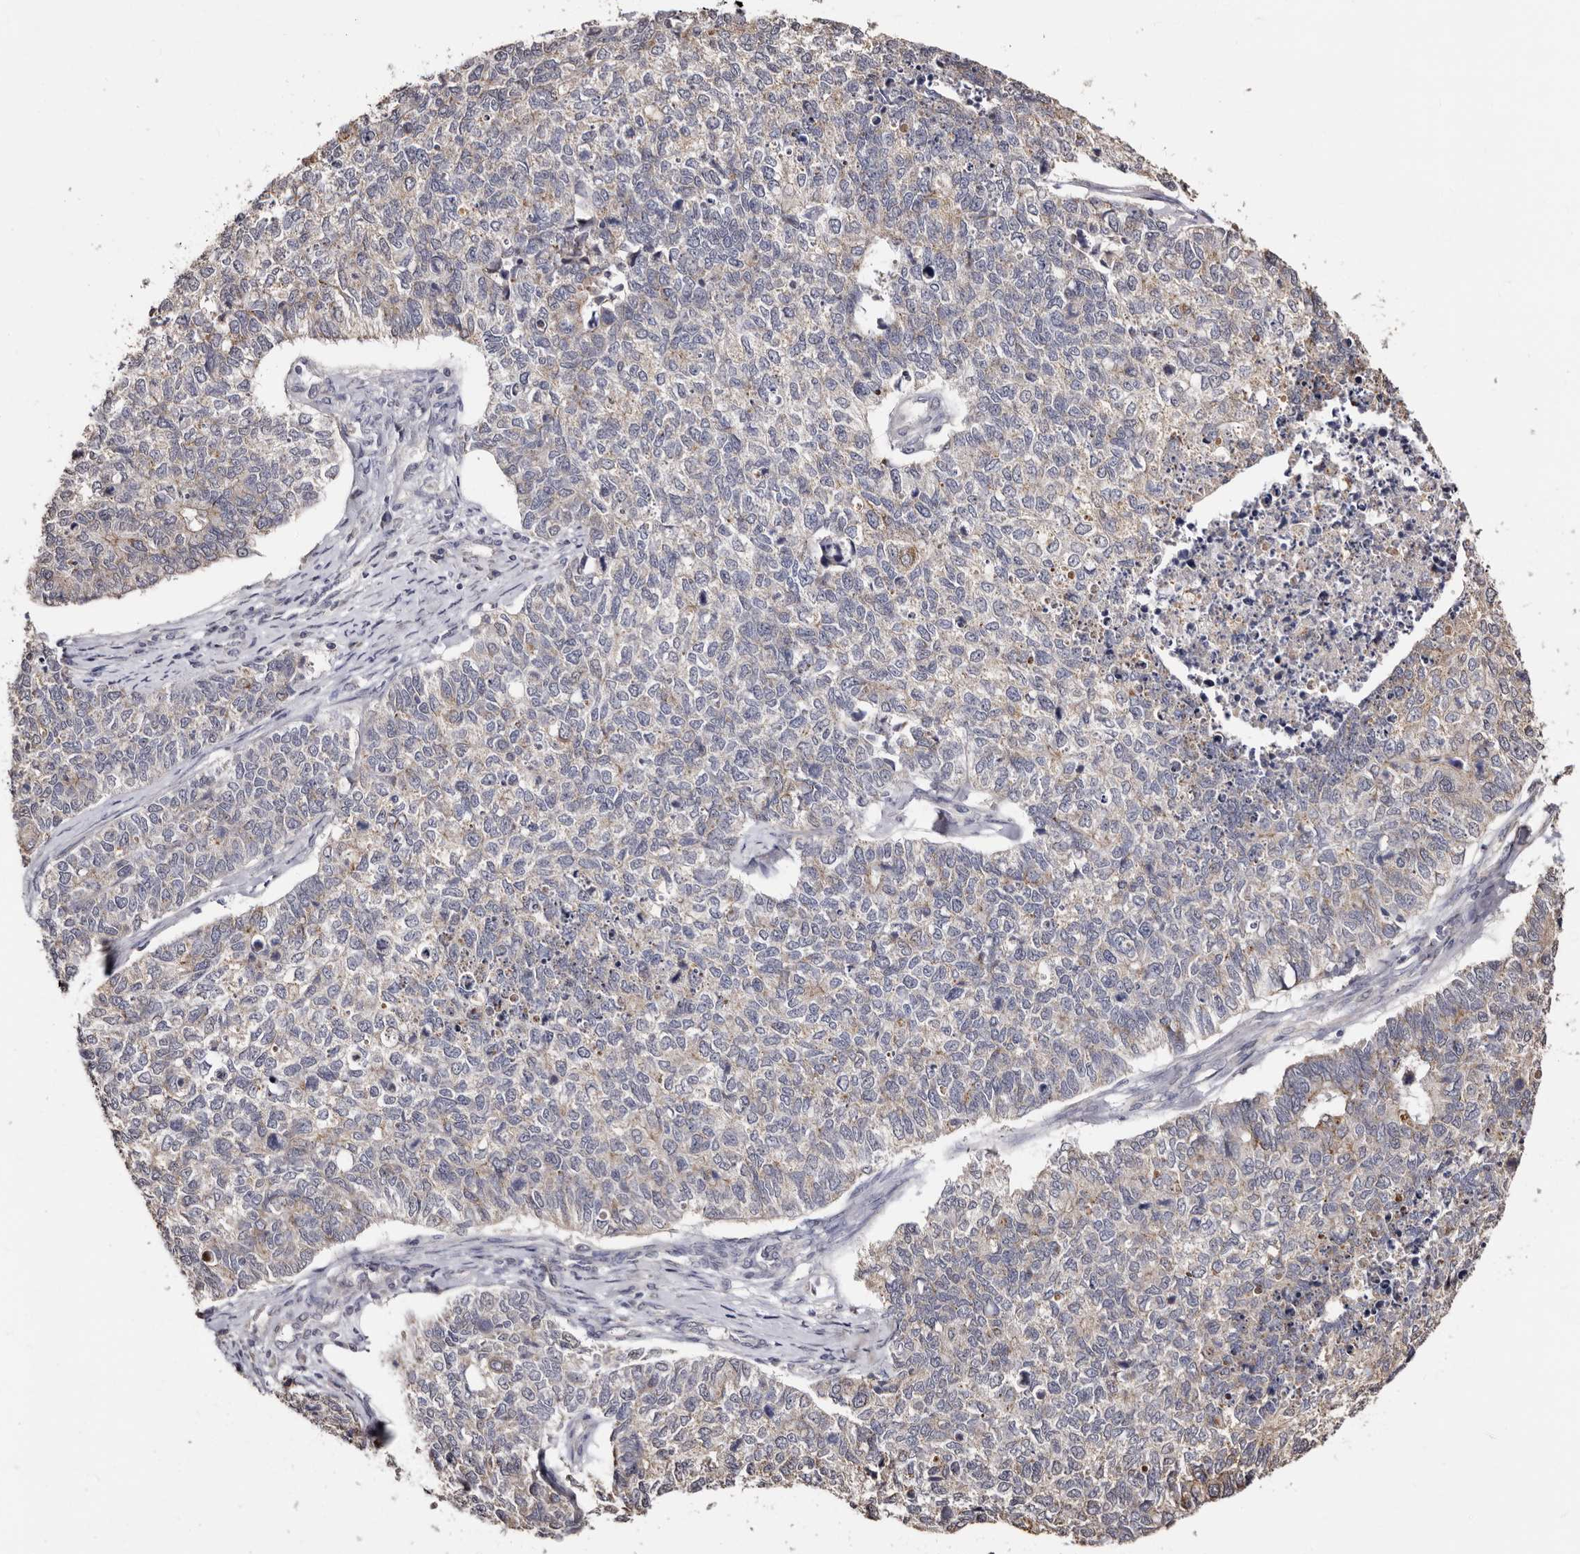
{"staining": {"intensity": "negative", "quantity": "none", "location": "none"}, "tissue": "cervical cancer", "cell_type": "Tumor cells", "image_type": "cancer", "snomed": [{"axis": "morphology", "description": "Squamous cell carcinoma, NOS"}, {"axis": "topography", "description": "Cervix"}], "caption": "An IHC photomicrograph of cervical squamous cell carcinoma is shown. There is no staining in tumor cells of cervical squamous cell carcinoma.", "gene": "PTAFR", "patient": {"sex": "female", "age": 63}}